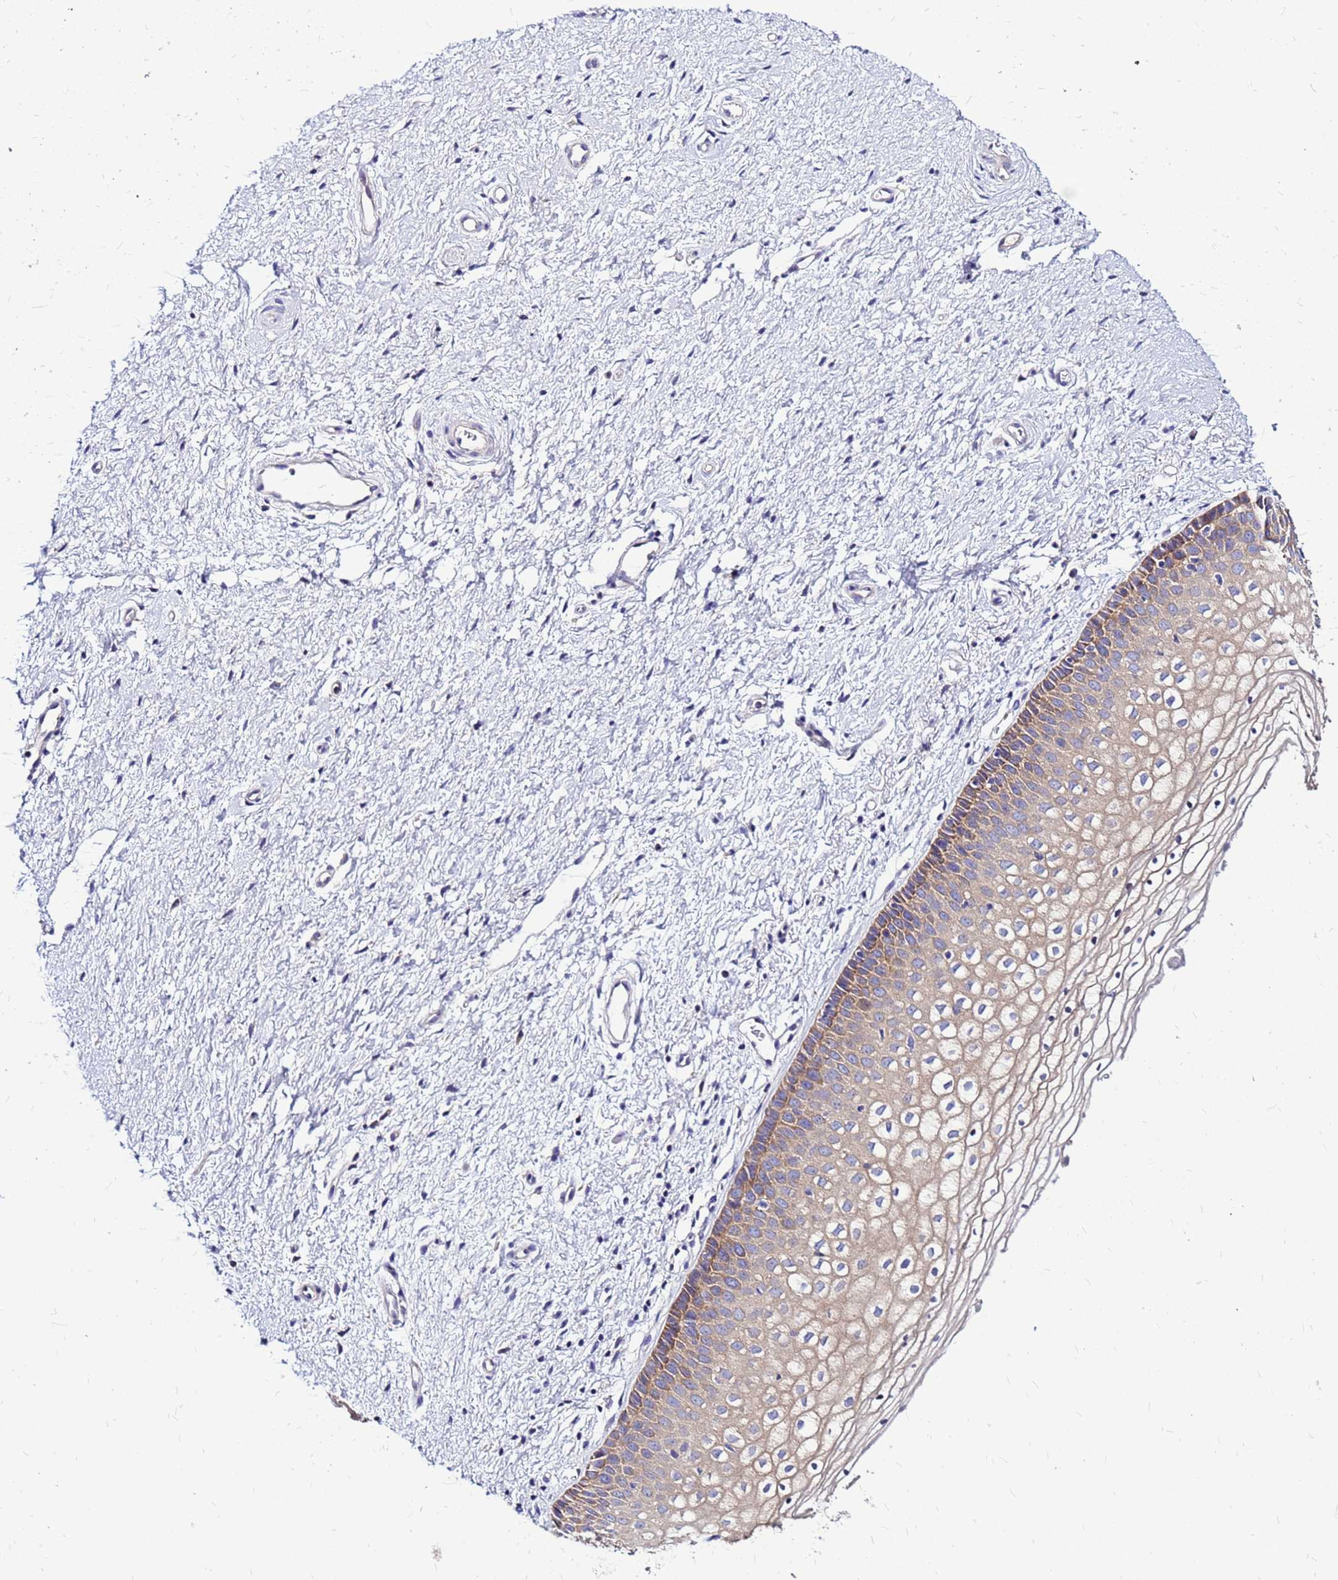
{"staining": {"intensity": "moderate", "quantity": ">75%", "location": "cytoplasmic/membranous"}, "tissue": "vagina", "cell_type": "Squamous epithelial cells", "image_type": "normal", "snomed": [{"axis": "morphology", "description": "Normal tissue, NOS"}, {"axis": "topography", "description": "Vagina"}], "caption": "Squamous epithelial cells exhibit medium levels of moderate cytoplasmic/membranous positivity in about >75% of cells in unremarkable human vagina.", "gene": "ARHGEF35", "patient": {"sex": "female", "age": 60}}